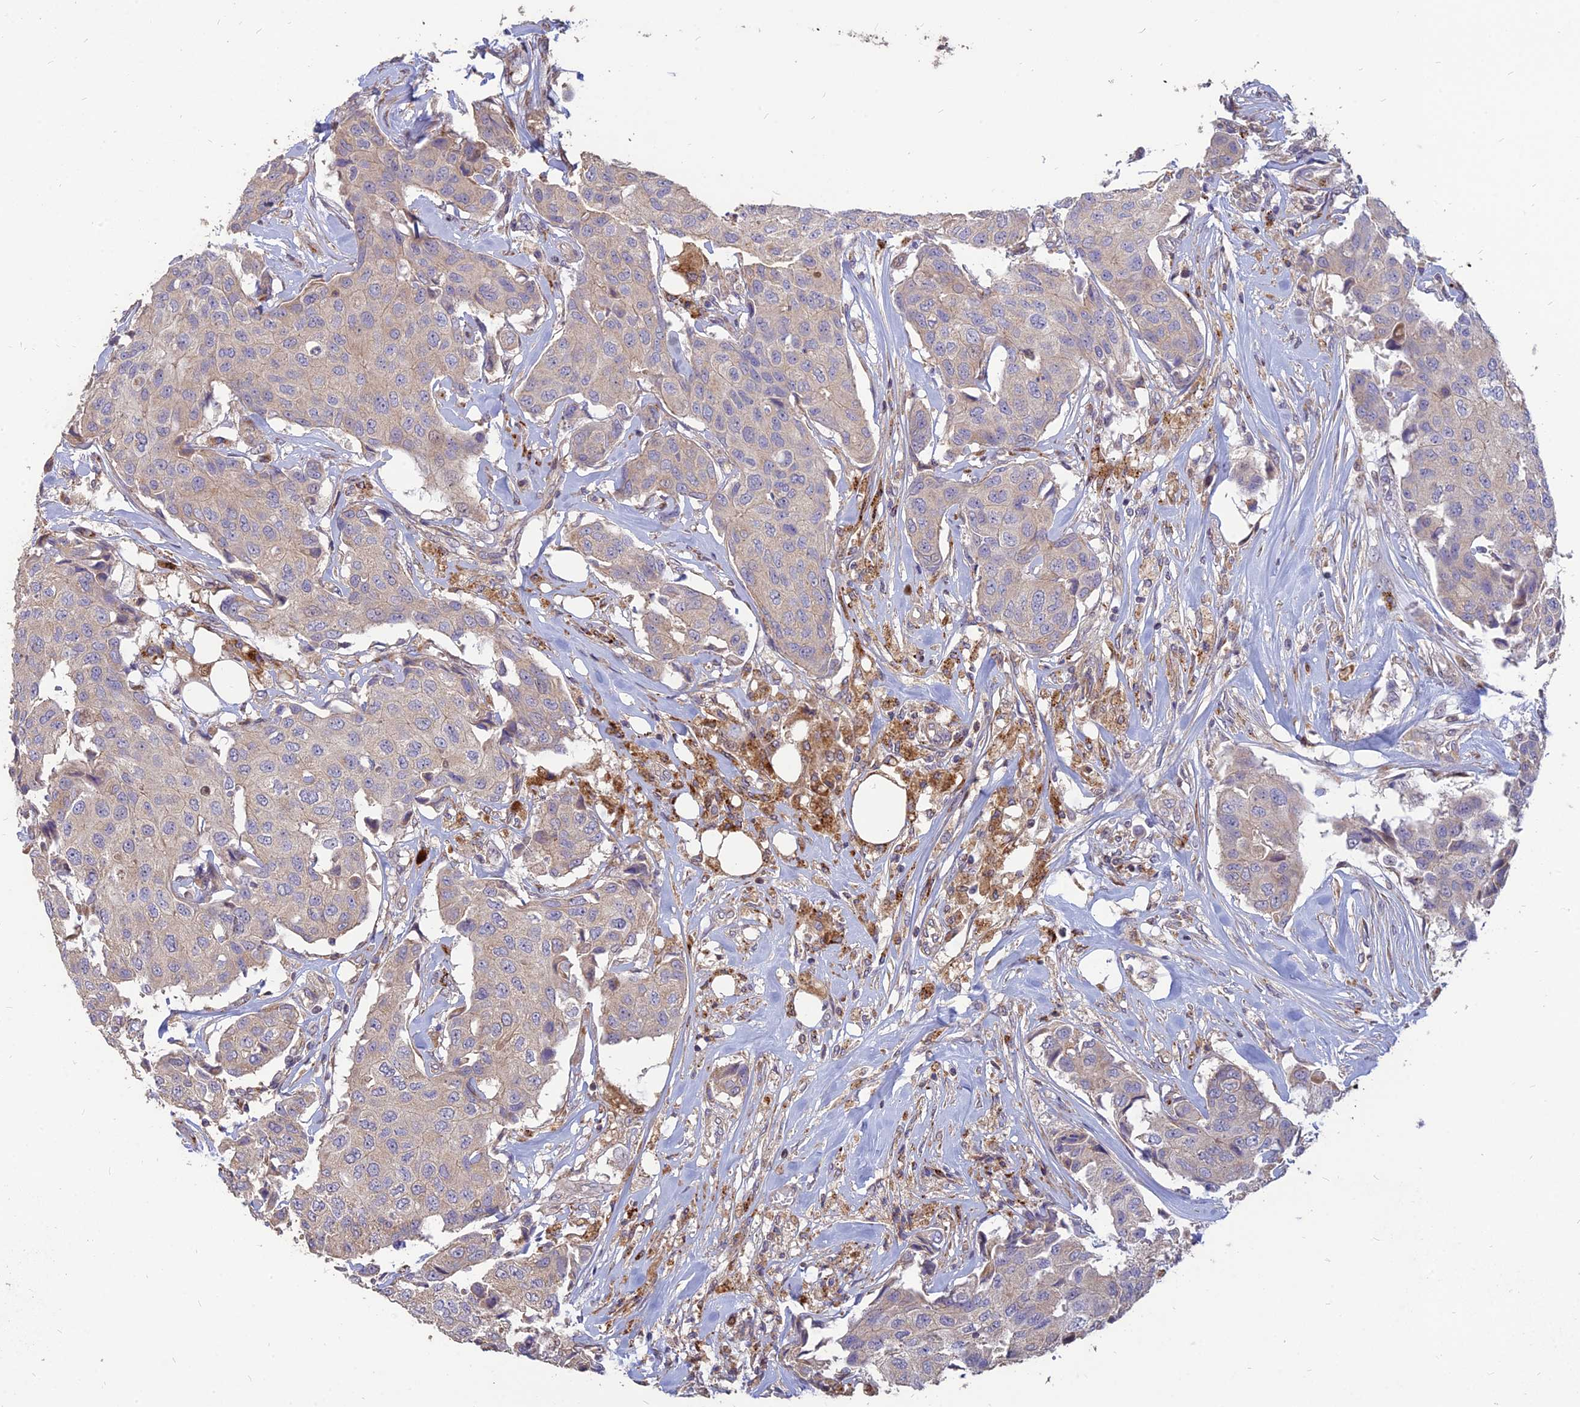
{"staining": {"intensity": "negative", "quantity": "none", "location": "none"}, "tissue": "breast cancer", "cell_type": "Tumor cells", "image_type": "cancer", "snomed": [{"axis": "morphology", "description": "Duct carcinoma"}, {"axis": "topography", "description": "Breast"}], "caption": "A photomicrograph of human breast cancer (intraductal carcinoma) is negative for staining in tumor cells. (Immunohistochemistry, brightfield microscopy, high magnification).", "gene": "ST3GAL6", "patient": {"sex": "female", "age": 80}}